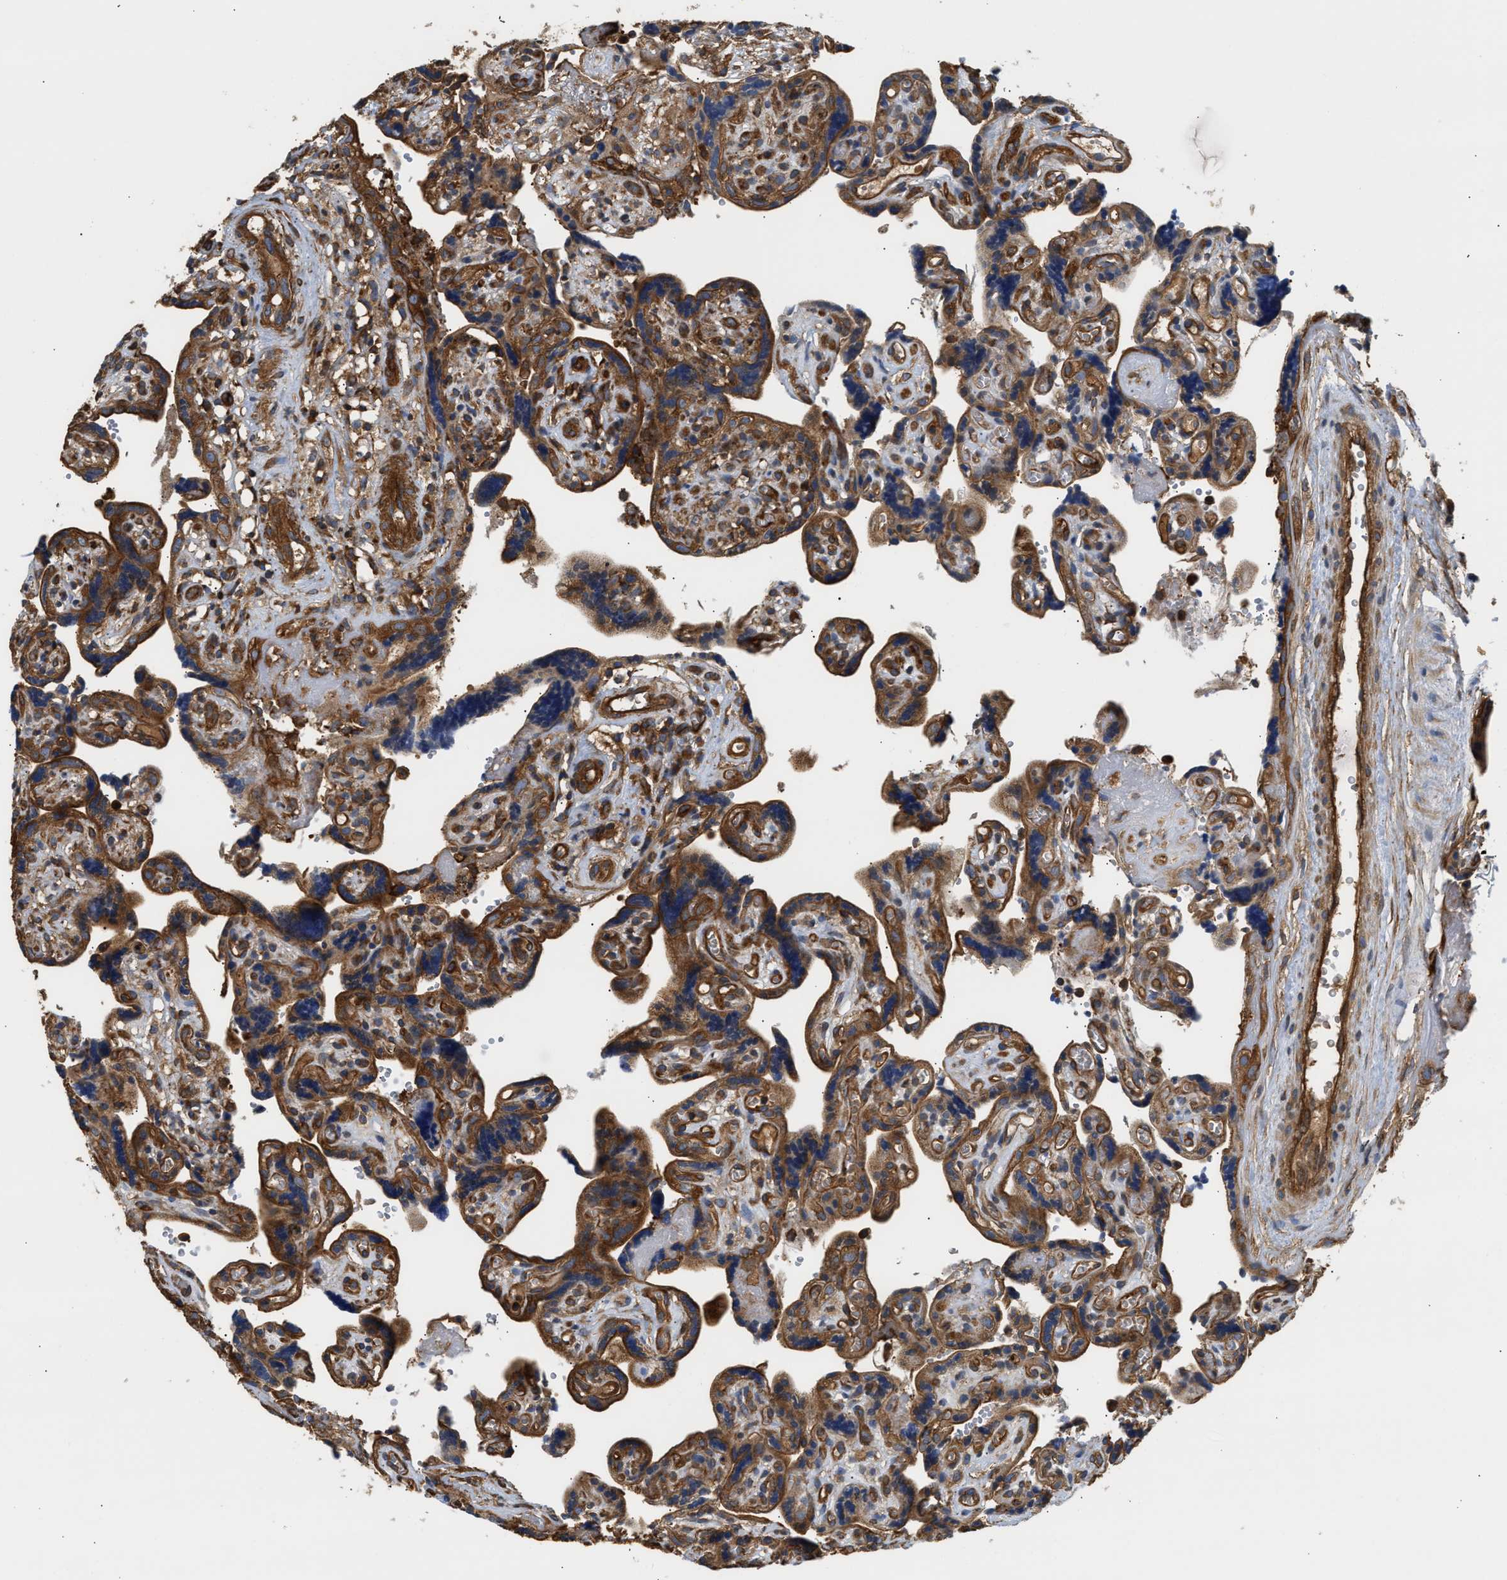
{"staining": {"intensity": "strong", "quantity": ">75%", "location": "cytoplasmic/membranous"}, "tissue": "placenta", "cell_type": "Decidual cells", "image_type": "normal", "snomed": [{"axis": "morphology", "description": "Normal tissue, NOS"}, {"axis": "topography", "description": "Placenta"}], "caption": "IHC of normal human placenta reveals high levels of strong cytoplasmic/membranous positivity in approximately >75% of decidual cells.", "gene": "SAMD9L", "patient": {"sex": "female", "age": 30}}